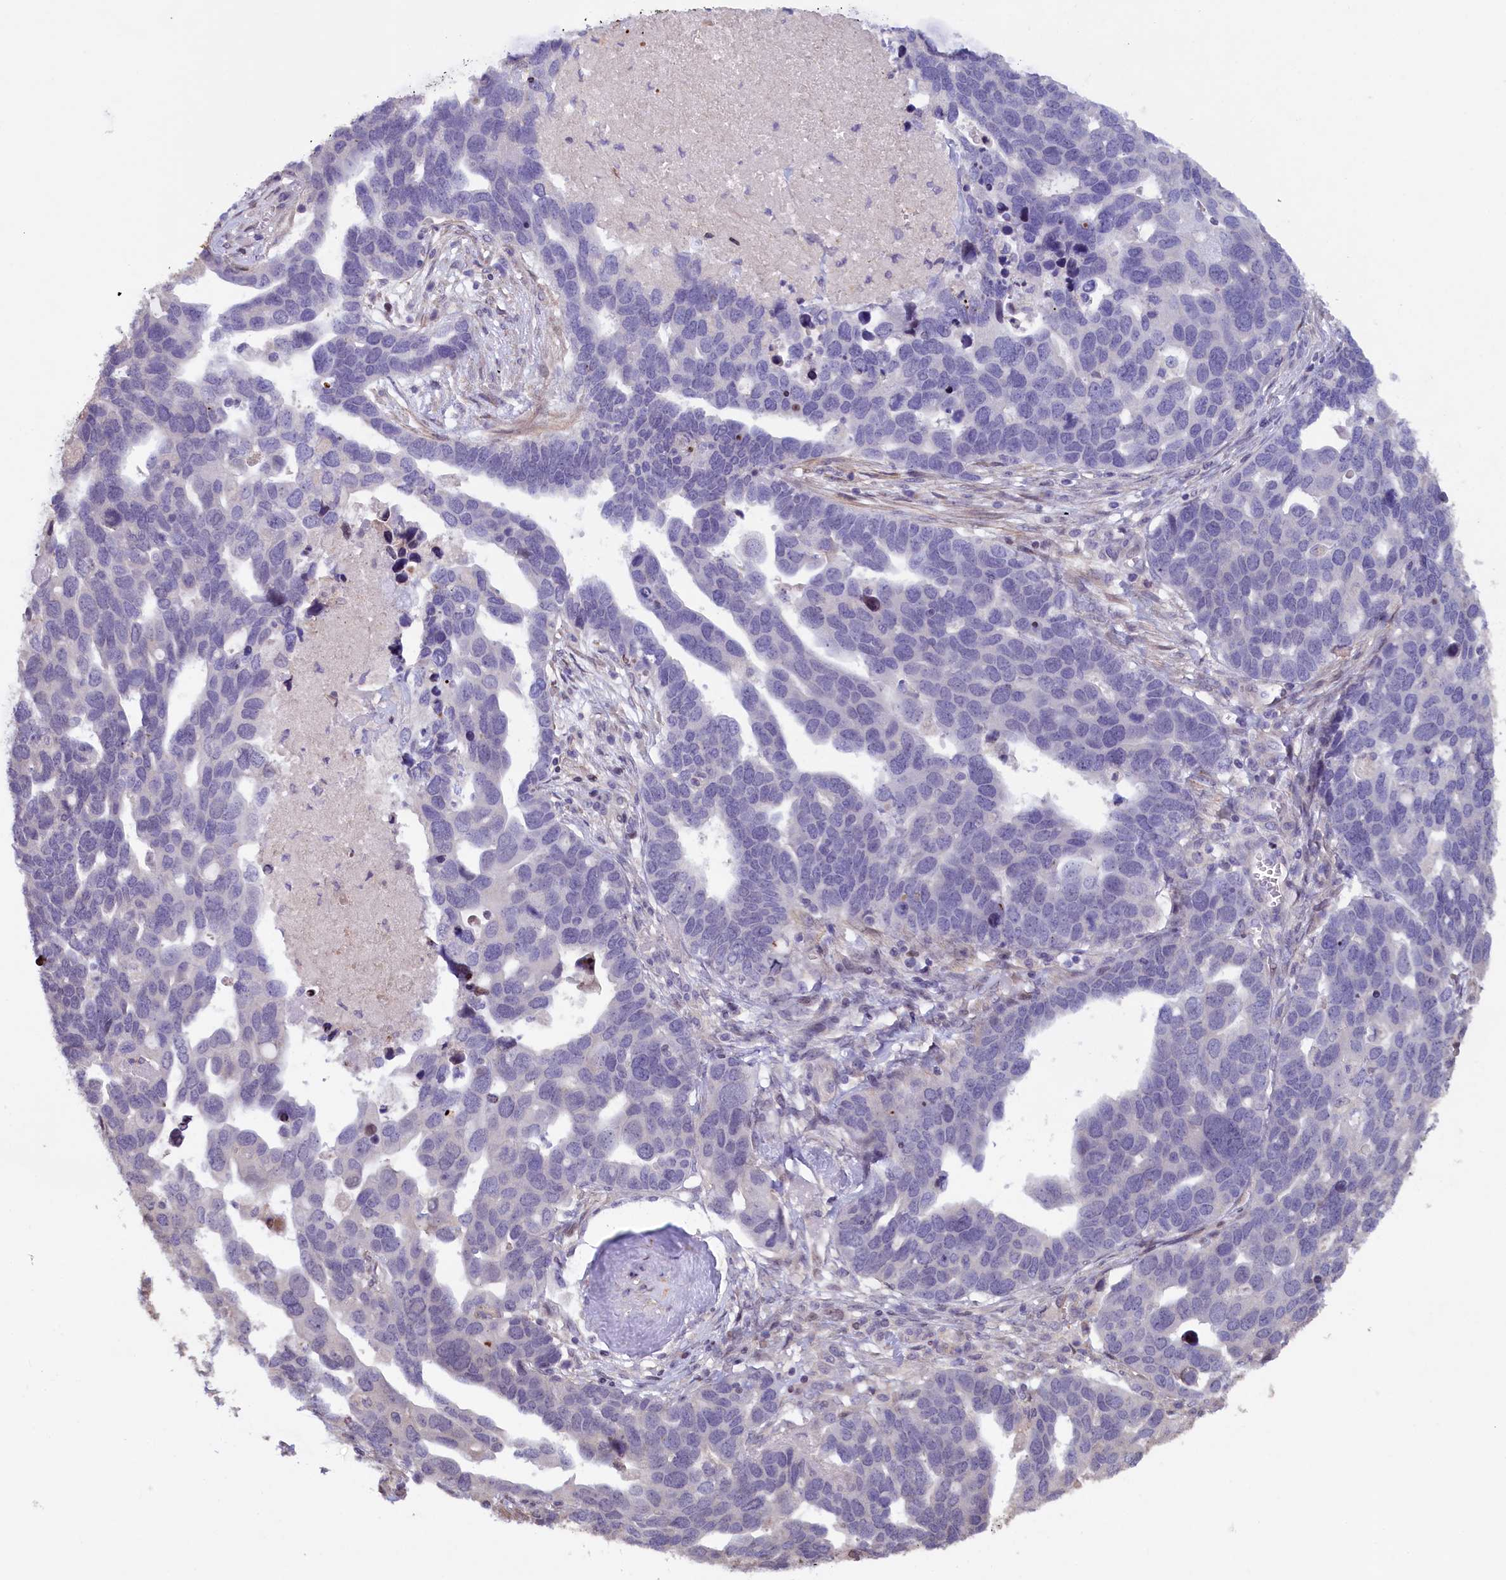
{"staining": {"intensity": "negative", "quantity": "none", "location": "none"}, "tissue": "ovarian cancer", "cell_type": "Tumor cells", "image_type": "cancer", "snomed": [{"axis": "morphology", "description": "Cystadenocarcinoma, serous, NOS"}, {"axis": "topography", "description": "Ovary"}], "caption": "An image of ovarian cancer (serous cystadenocarcinoma) stained for a protein reveals no brown staining in tumor cells. The staining is performed using DAB brown chromogen with nuclei counter-stained in using hematoxylin.", "gene": "MAN2C1", "patient": {"sex": "female", "age": 54}}